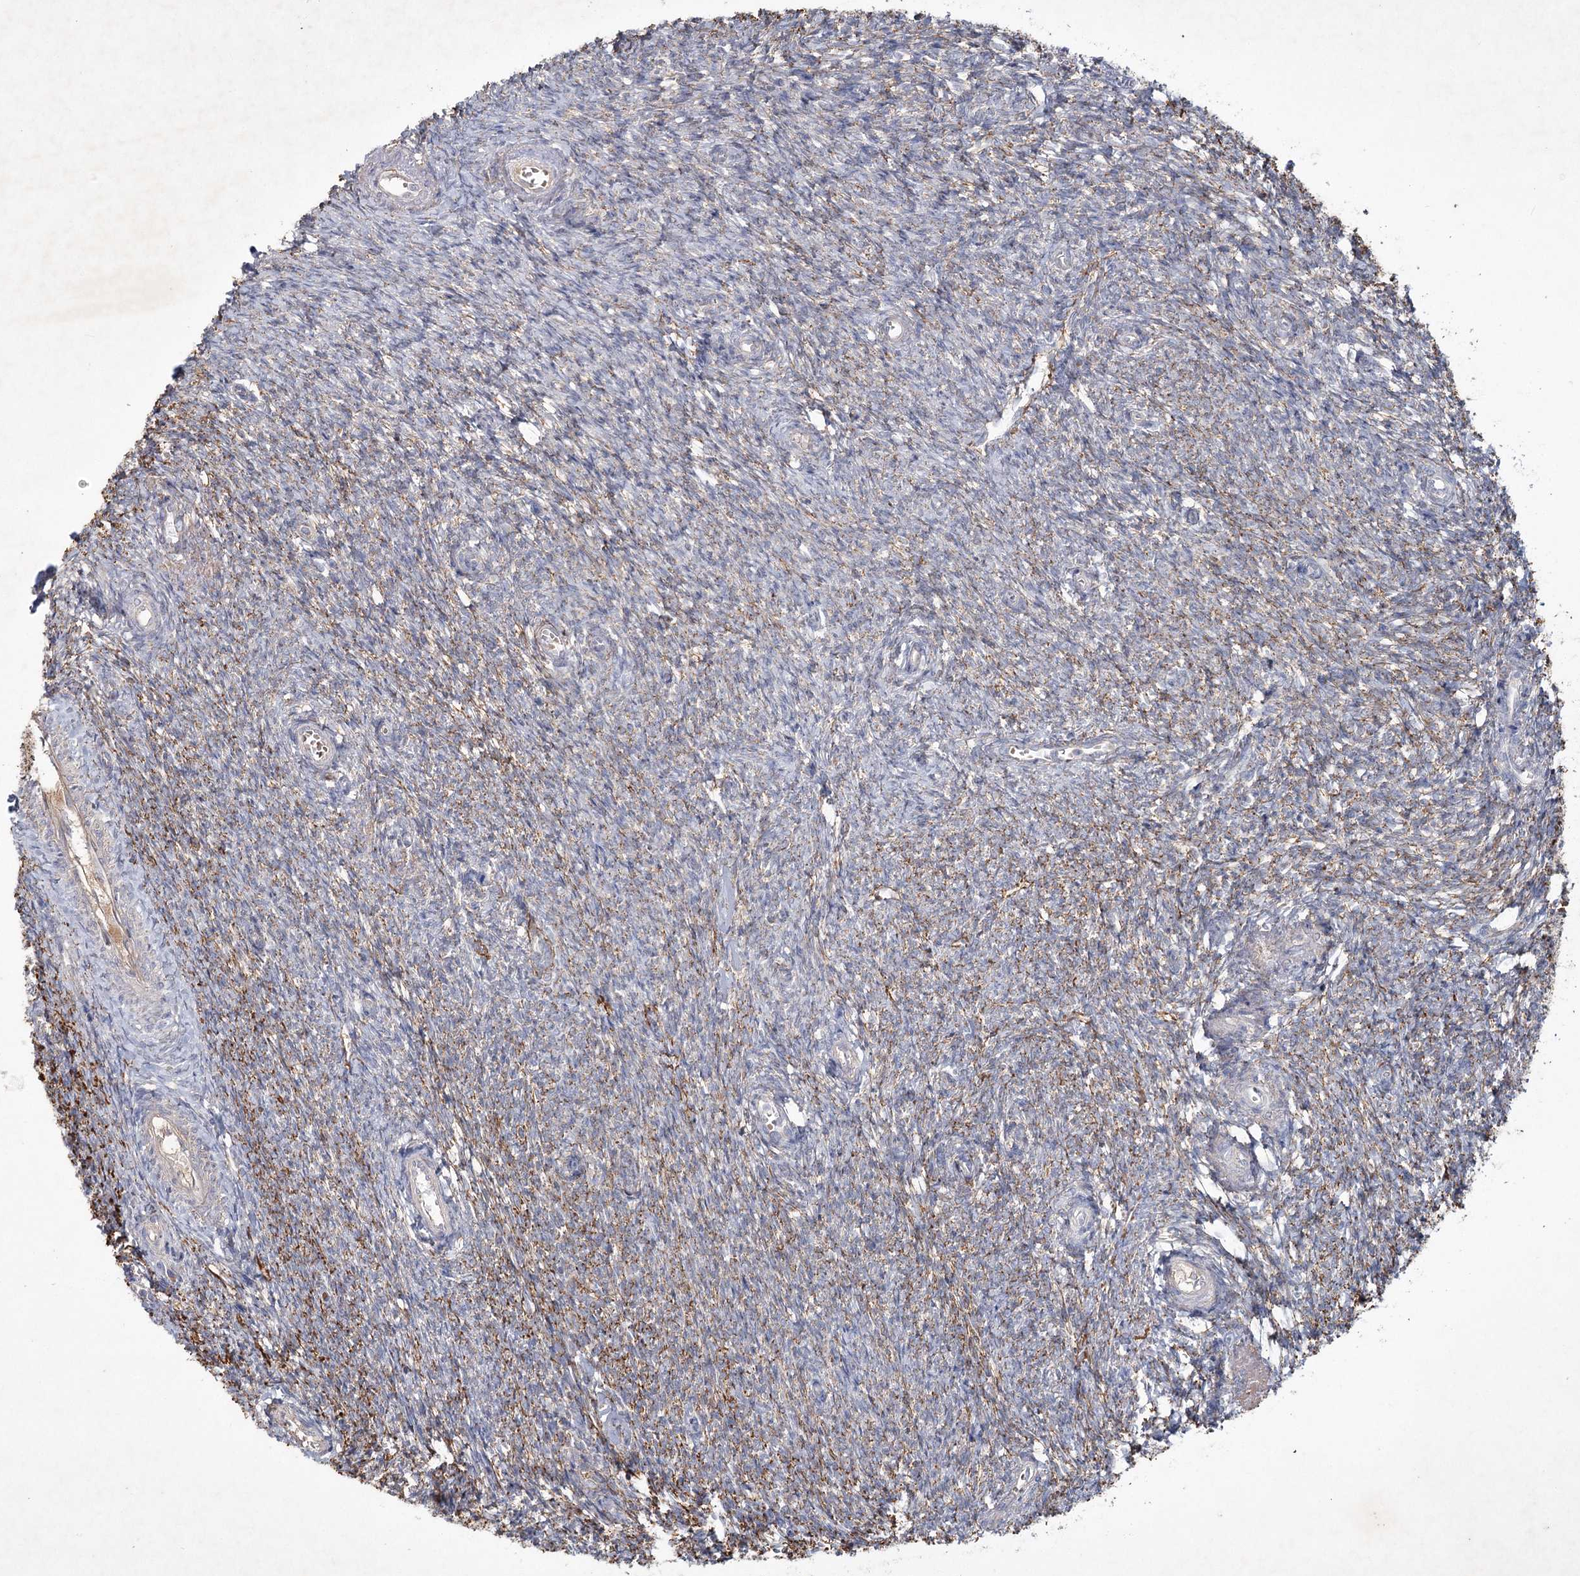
{"staining": {"intensity": "moderate", "quantity": "<25%", "location": "cytoplasmic/membranous"}, "tissue": "ovary", "cell_type": "Ovarian stroma cells", "image_type": "normal", "snomed": [{"axis": "morphology", "description": "Normal tissue, NOS"}, {"axis": "topography", "description": "Ovary"}], "caption": "Immunohistochemistry (IHC) micrograph of benign ovary stained for a protein (brown), which reveals low levels of moderate cytoplasmic/membranous staining in approximately <25% of ovarian stroma cells.", "gene": "MRPL44", "patient": {"sex": "female", "age": 44}}